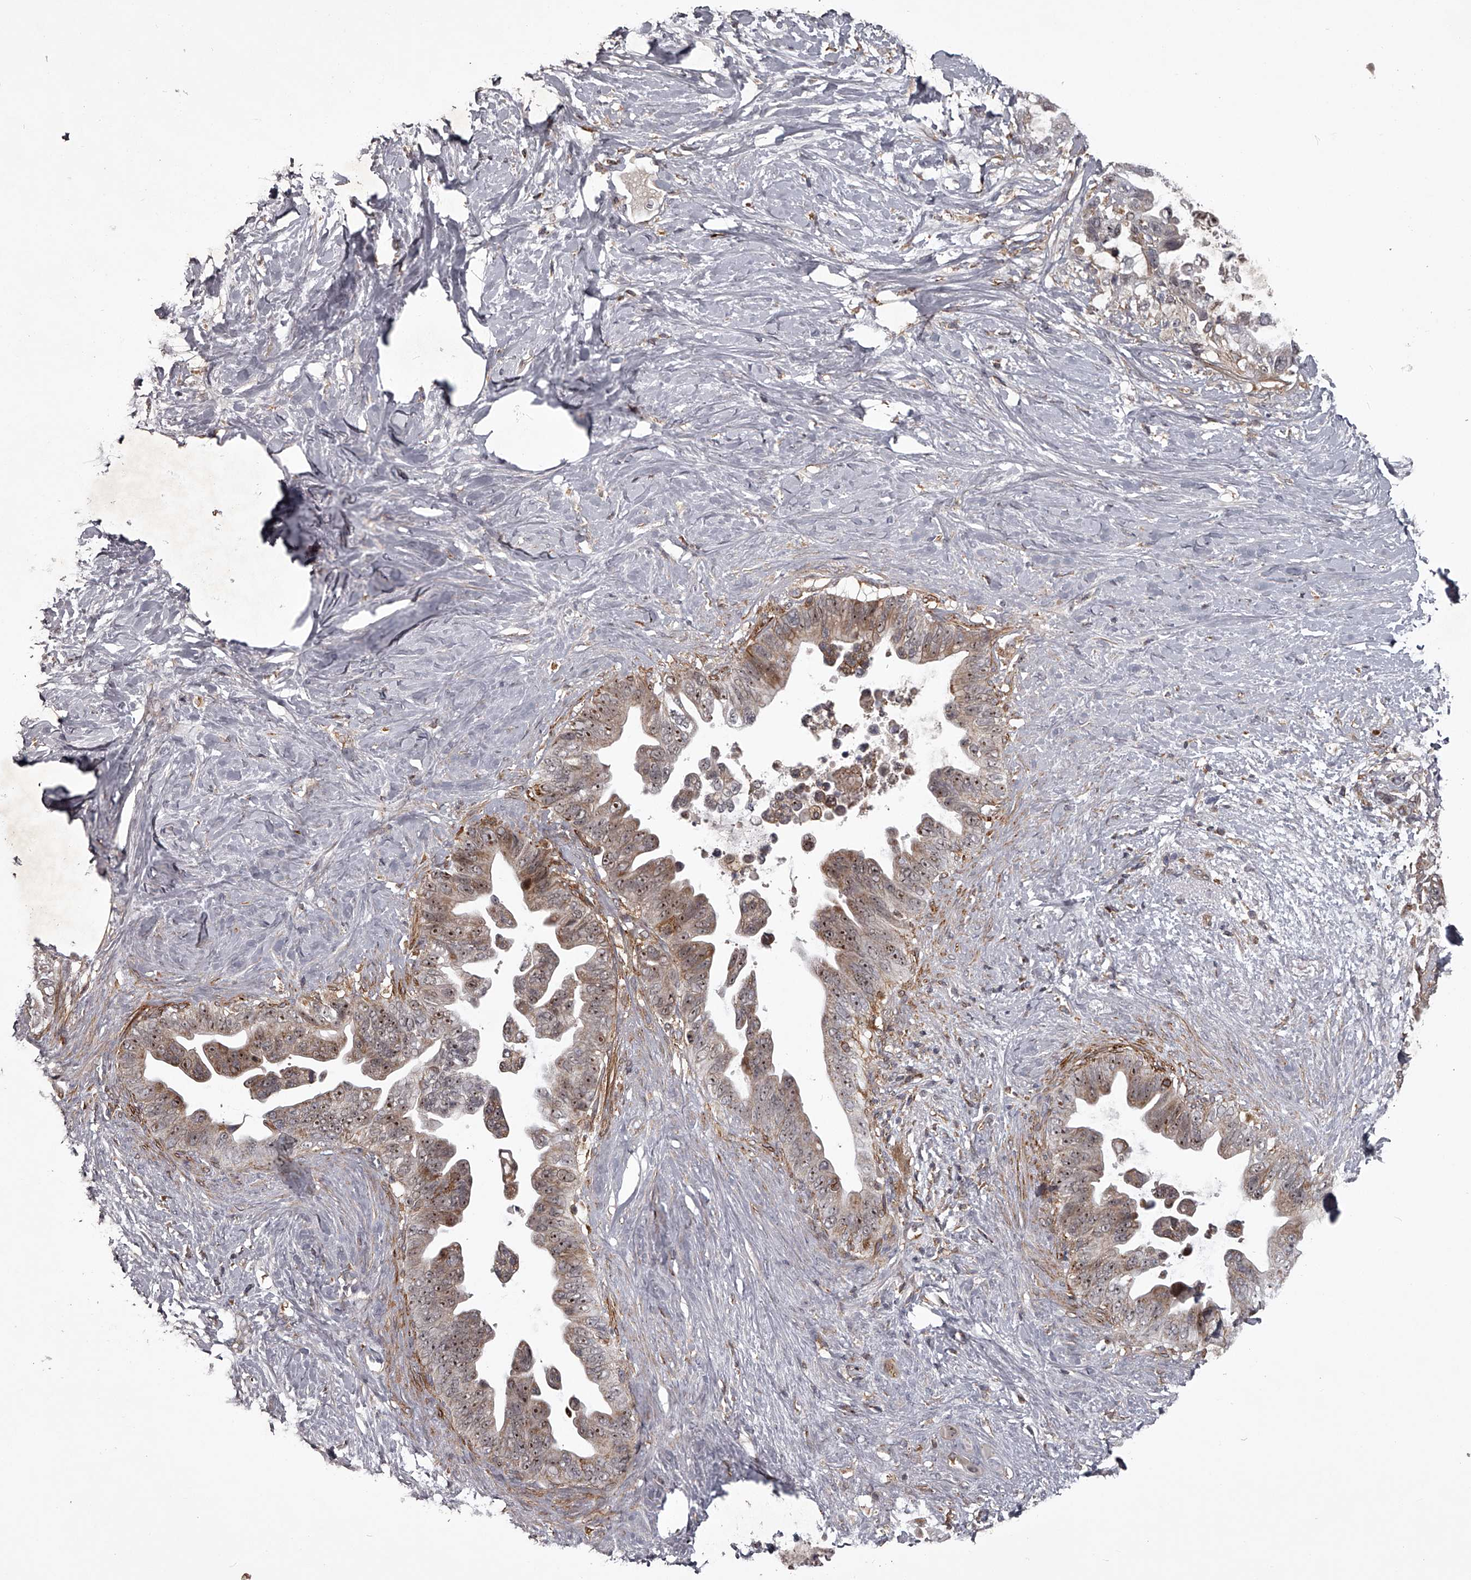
{"staining": {"intensity": "moderate", "quantity": ">75%", "location": "cytoplasmic/membranous,nuclear"}, "tissue": "pancreatic cancer", "cell_type": "Tumor cells", "image_type": "cancer", "snomed": [{"axis": "morphology", "description": "Adenocarcinoma, NOS"}, {"axis": "topography", "description": "Pancreas"}], "caption": "A brown stain labels moderate cytoplasmic/membranous and nuclear expression of a protein in pancreatic cancer (adenocarcinoma) tumor cells.", "gene": "RRP36", "patient": {"sex": "female", "age": 72}}